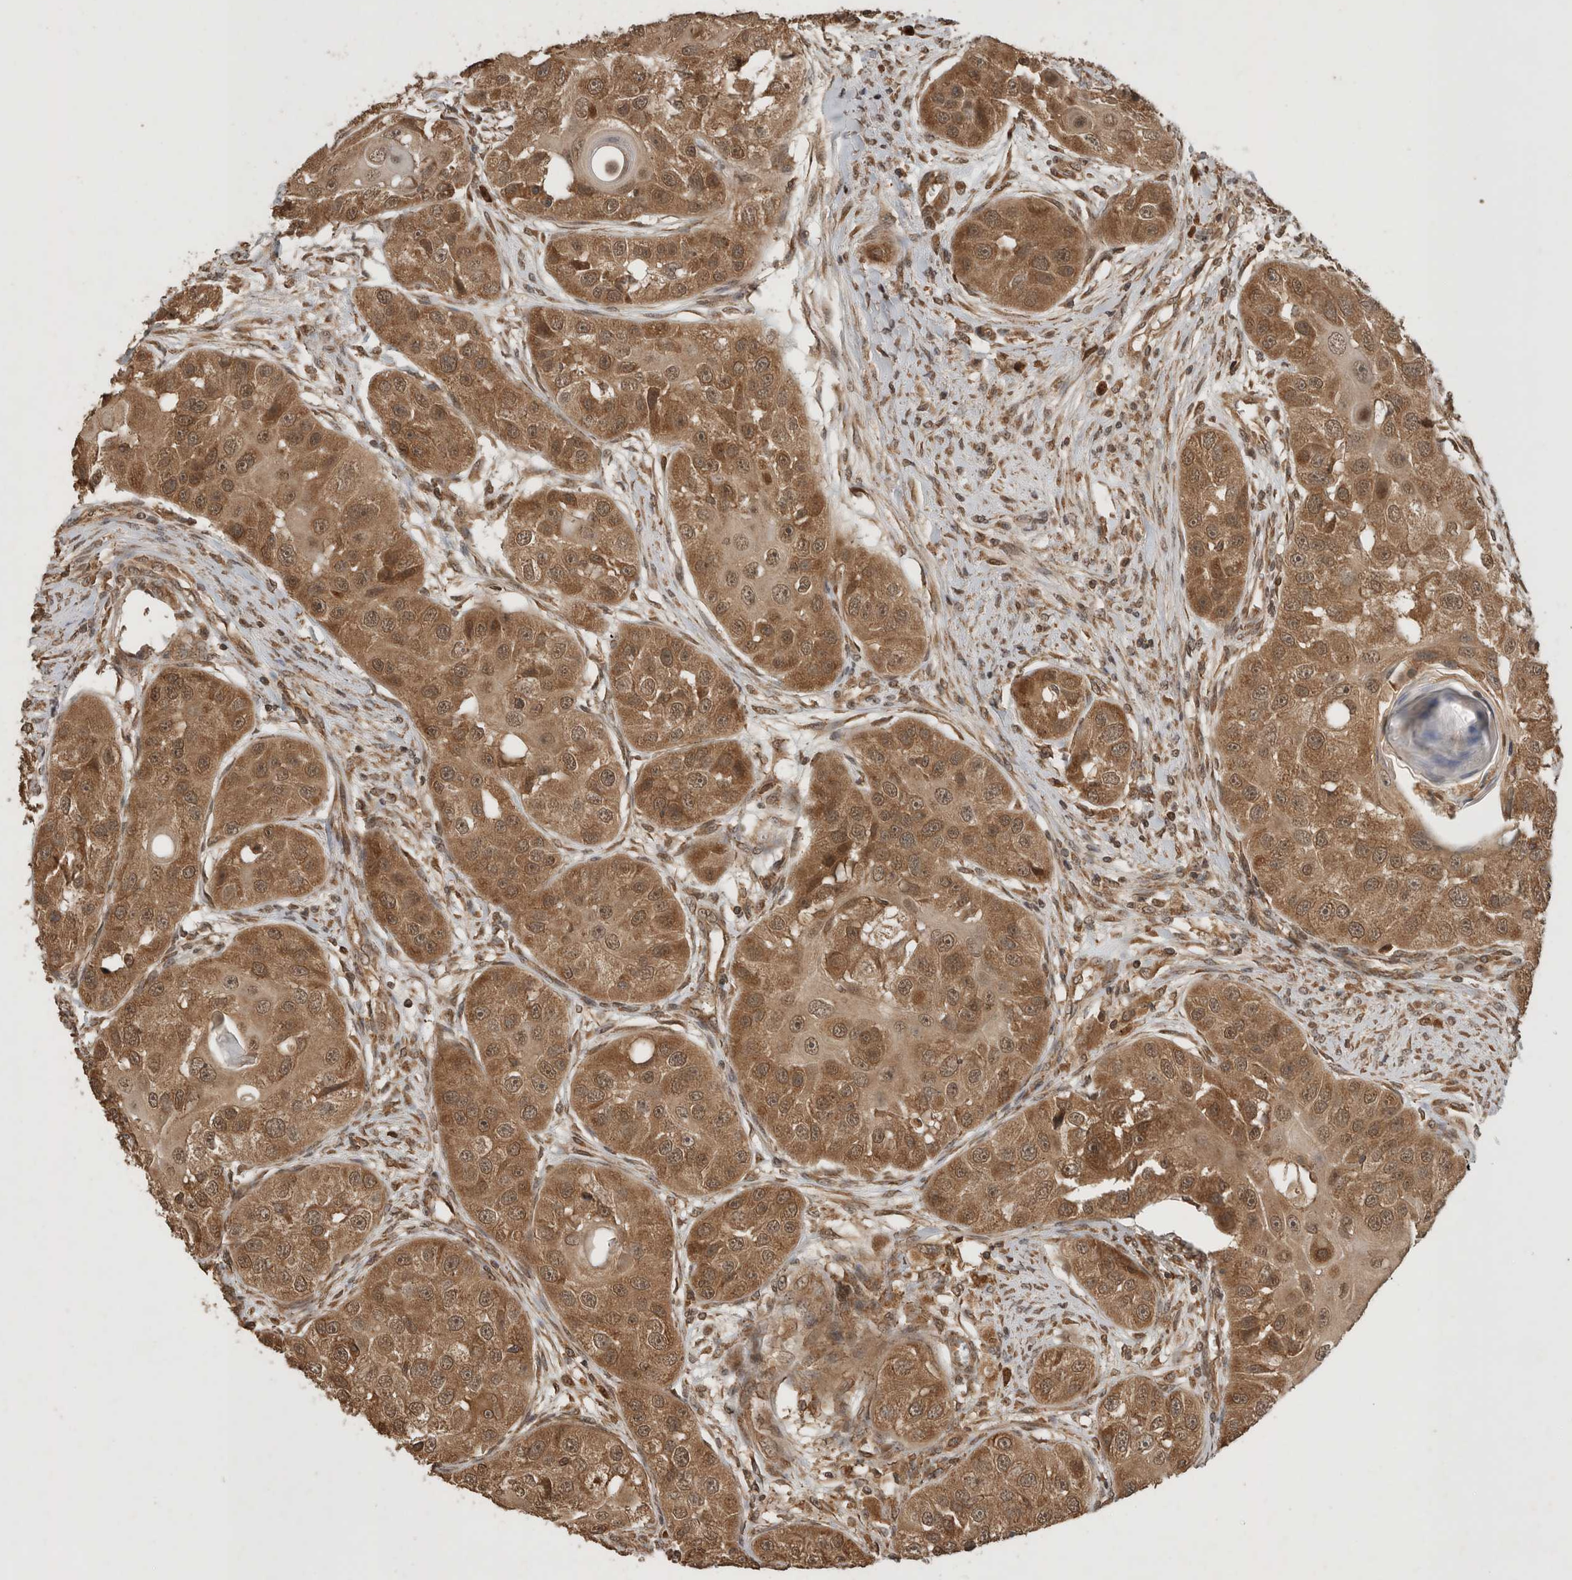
{"staining": {"intensity": "moderate", "quantity": ">75%", "location": "cytoplasmic/membranous,nuclear"}, "tissue": "head and neck cancer", "cell_type": "Tumor cells", "image_type": "cancer", "snomed": [{"axis": "morphology", "description": "Normal tissue, NOS"}, {"axis": "morphology", "description": "Squamous cell carcinoma, NOS"}, {"axis": "topography", "description": "Skeletal muscle"}, {"axis": "topography", "description": "Head-Neck"}], "caption": "IHC image of human head and neck cancer stained for a protein (brown), which demonstrates medium levels of moderate cytoplasmic/membranous and nuclear staining in about >75% of tumor cells.", "gene": "OTUD7B", "patient": {"sex": "male", "age": 51}}